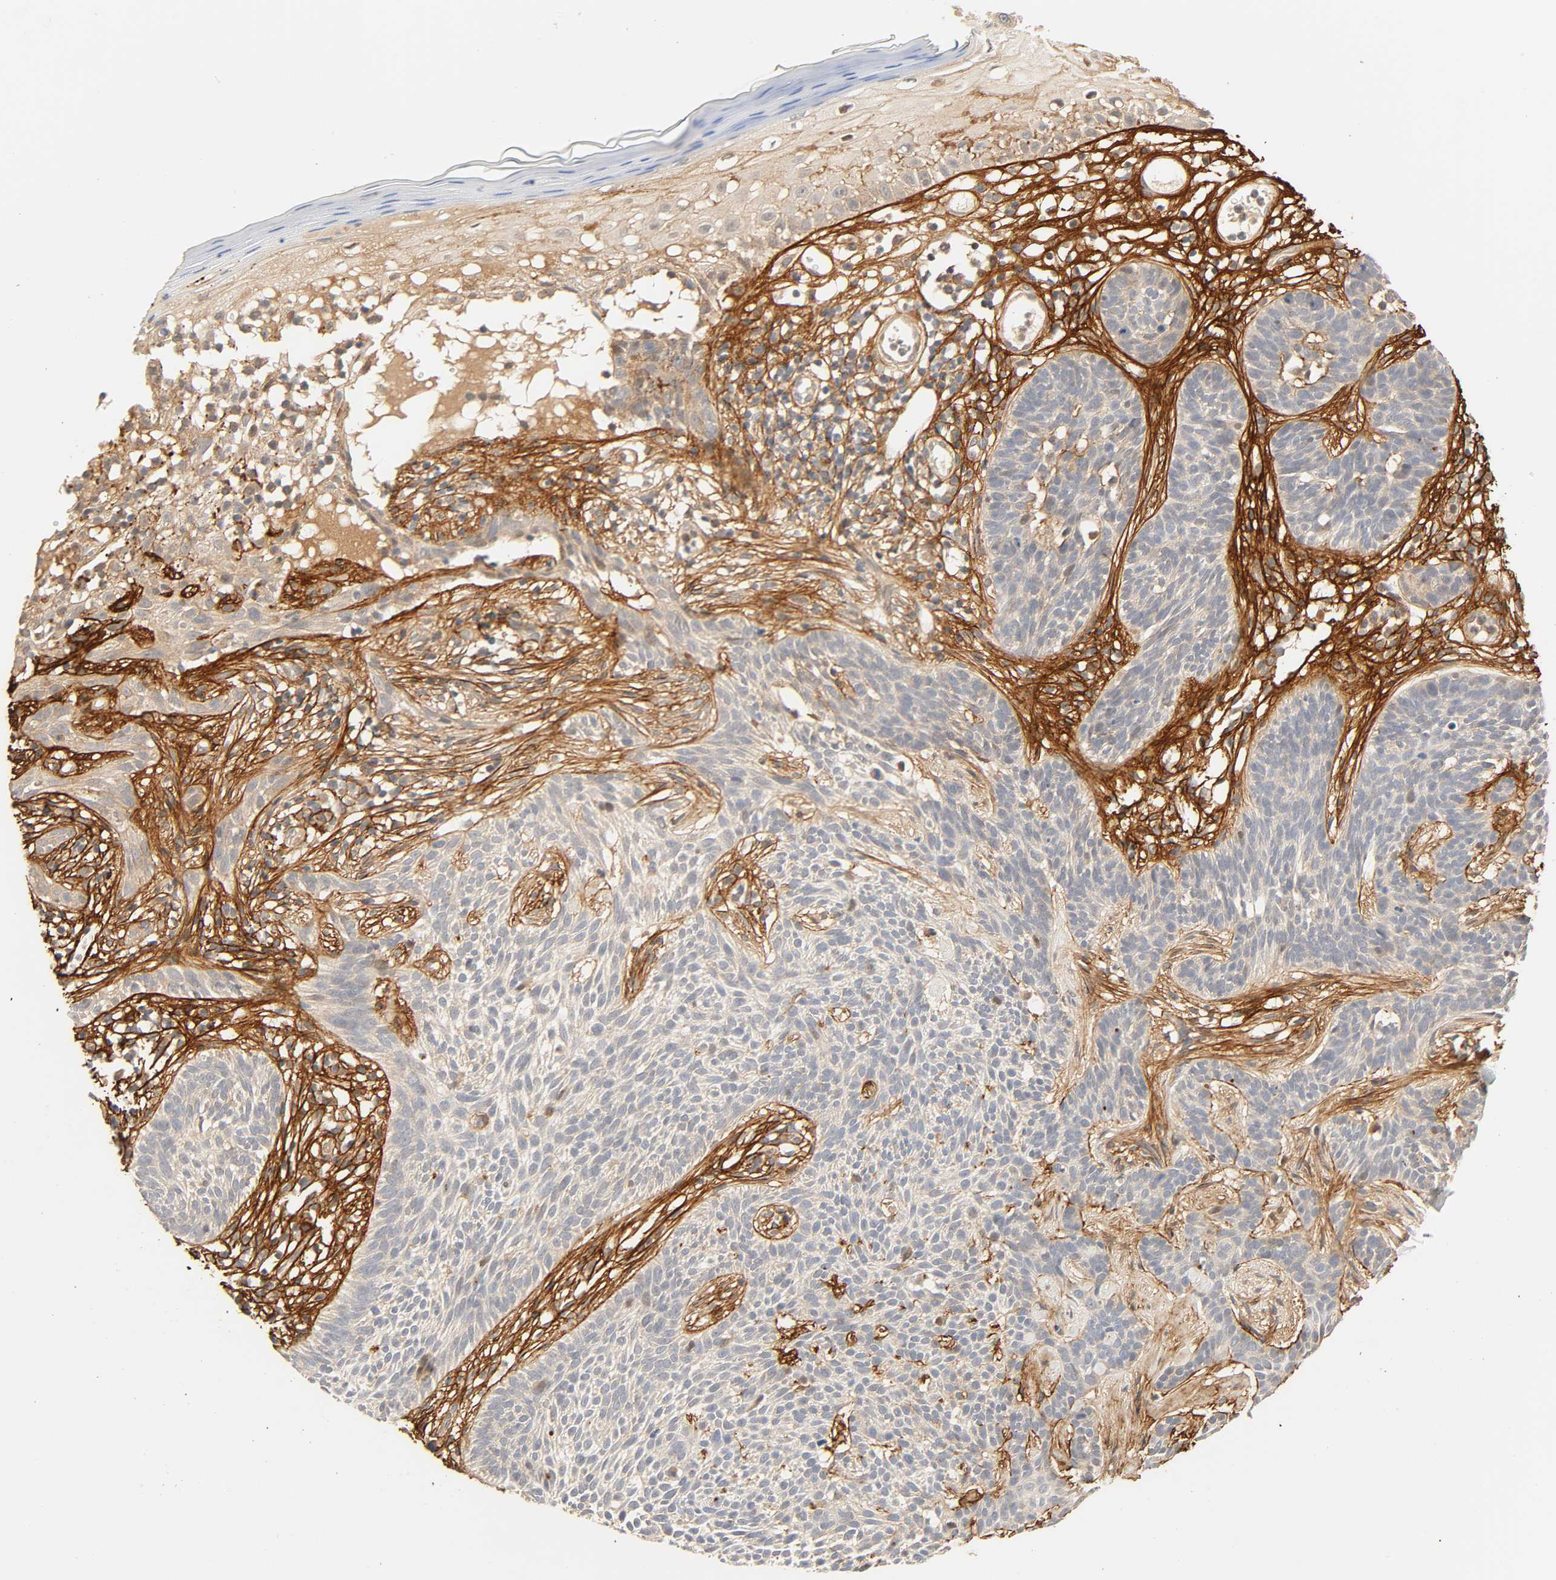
{"staining": {"intensity": "weak", "quantity": "25%-75%", "location": "cytoplasmic/membranous"}, "tissue": "skin cancer", "cell_type": "Tumor cells", "image_type": "cancer", "snomed": [{"axis": "morphology", "description": "Normal tissue, NOS"}, {"axis": "morphology", "description": "Basal cell carcinoma"}, {"axis": "topography", "description": "Skin"}], "caption": "An image showing weak cytoplasmic/membranous positivity in approximately 25%-75% of tumor cells in skin cancer (basal cell carcinoma), as visualized by brown immunohistochemical staining.", "gene": "CACNA1G", "patient": {"sex": "female", "age": 69}}